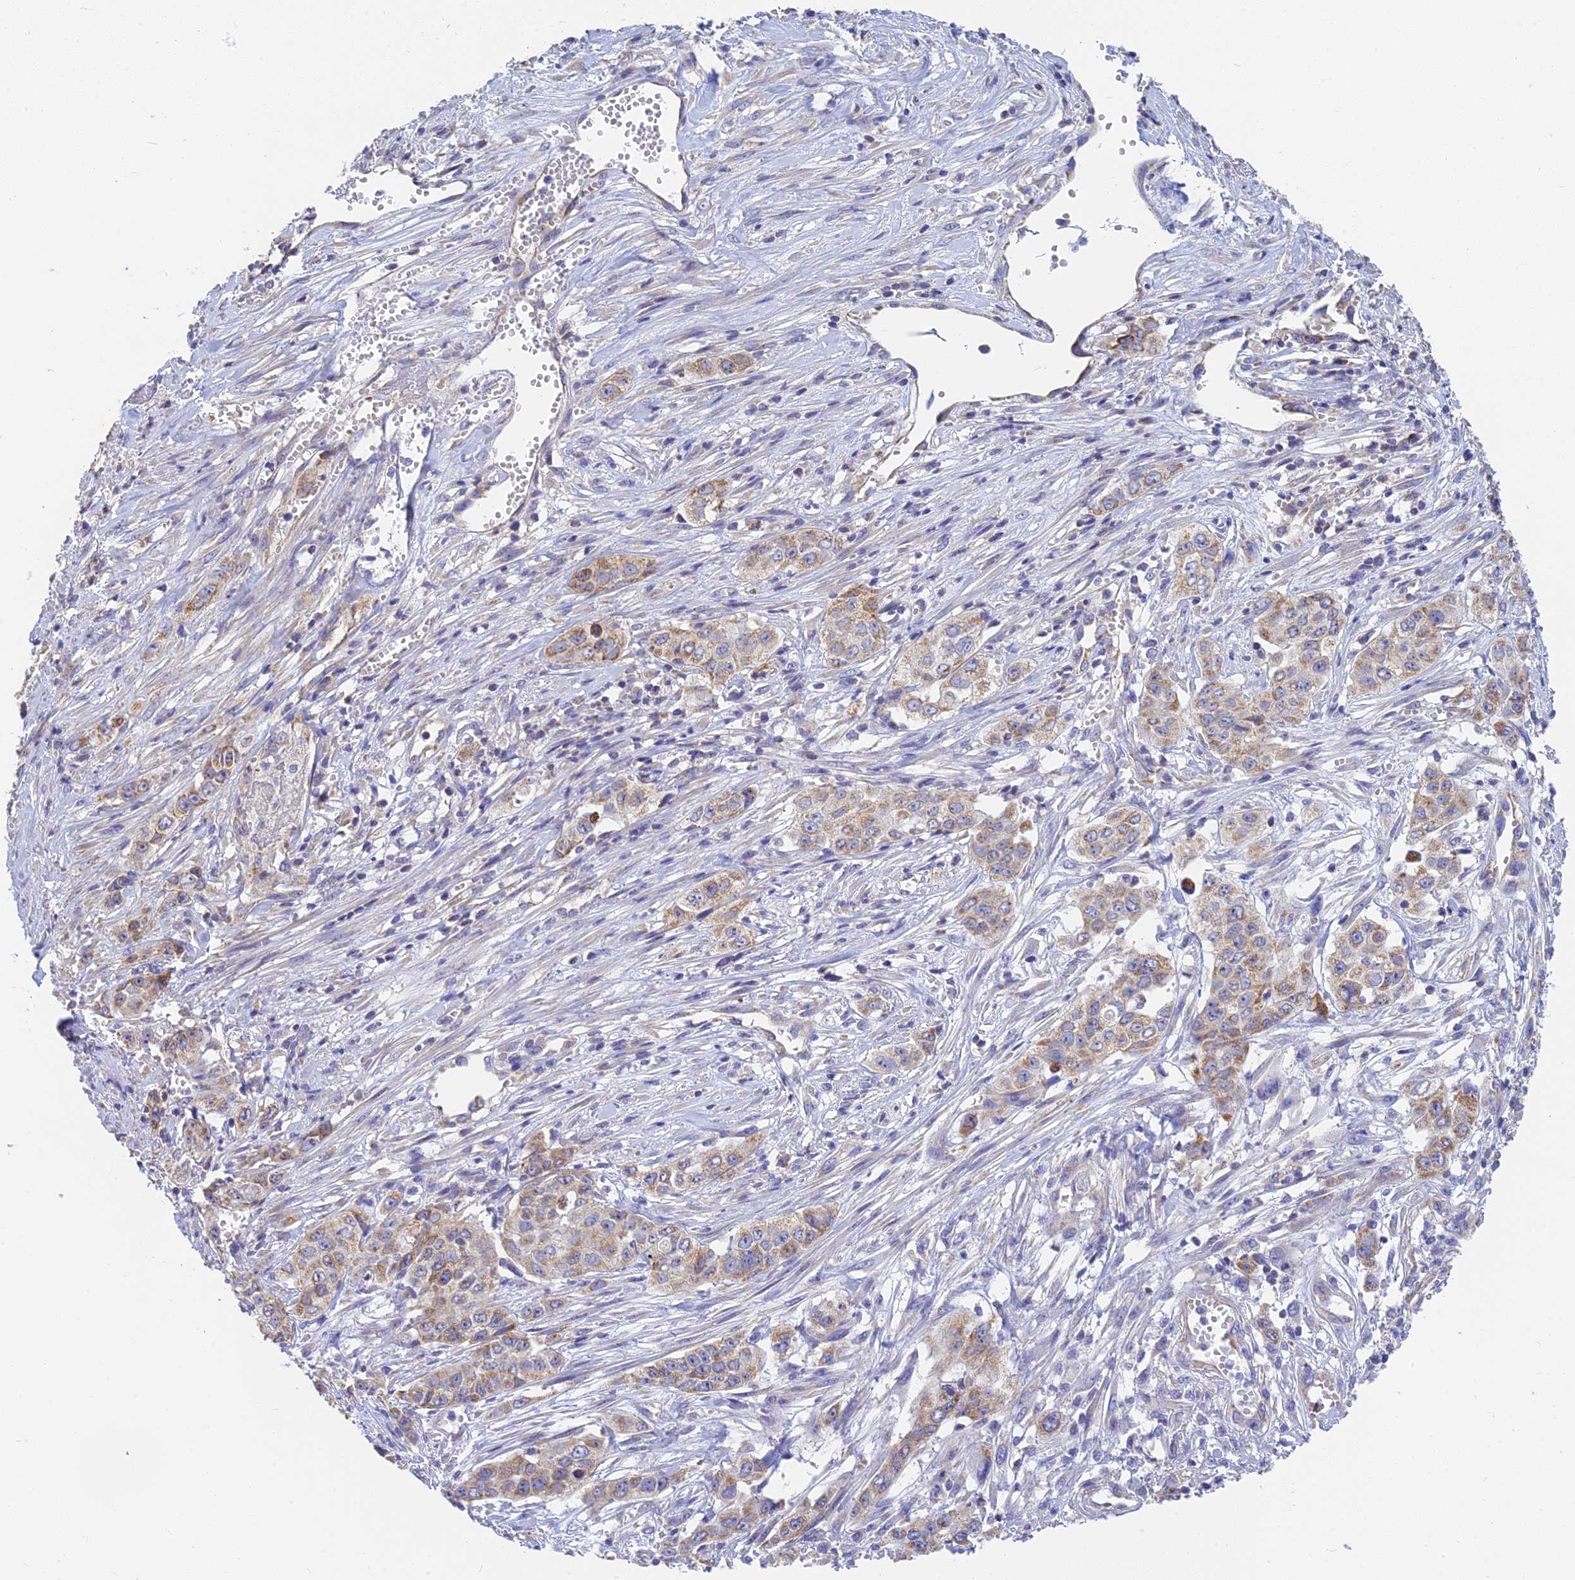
{"staining": {"intensity": "moderate", "quantity": "25%-75%", "location": "cytoplasmic/membranous"}, "tissue": "stomach cancer", "cell_type": "Tumor cells", "image_type": "cancer", "snomed": [{"axis": "morphology", "description": "Adenocarcinoma, NOS"}, {"axis": "topography", "description": "Stomach, upper"}], "caption": "Tumor cells exhibit medium levels of moderate cytoplasmic/membranous expression in approximately 25%-75% of cells in human stomach adenocarcinoma.", "gene": "MRPL15", "patient": {"sex": "male", "age": 62}}